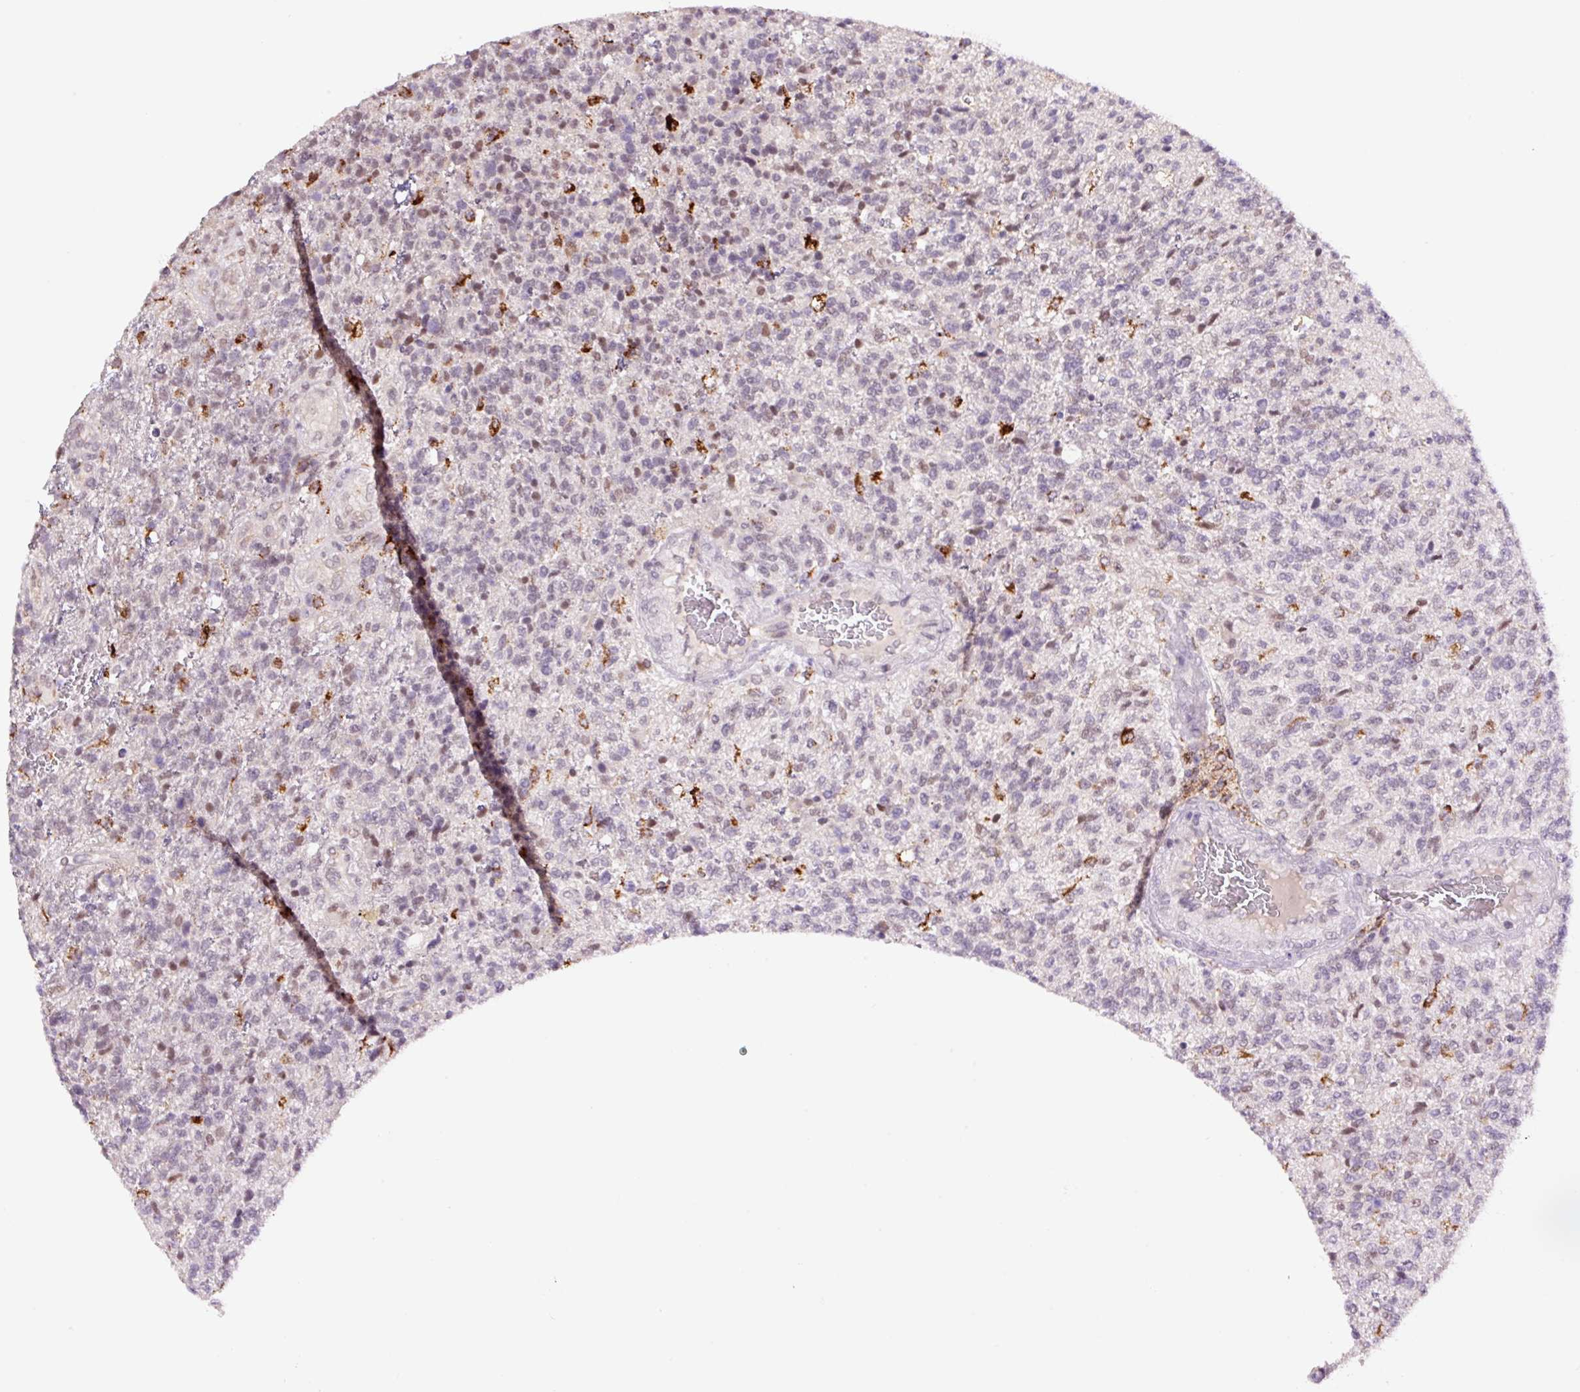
{"staining": {"intensity": "negative", "quantity": "none", "location": "none"}, "tissue": "glioma", "cell_type": "Tumor cells", "image_type": "cancer", "snomed": [{"axis": "morphology", "description": "Glioma, malignant, High grade"}, {"axis": "topography", "description": "Brain"}], "caption": "Tumor cells are negative for brown protein staining in high-grade glioma (malignant). The staining was performed using DAB (3,3'-diaminobenzidine) to visualize the protein expression in brown, while the nuclei were stained in blue with hematoxylin (Magnification: 20x).", "gene": "PCK2", "patient": {"sex": "male", "age": 56}}